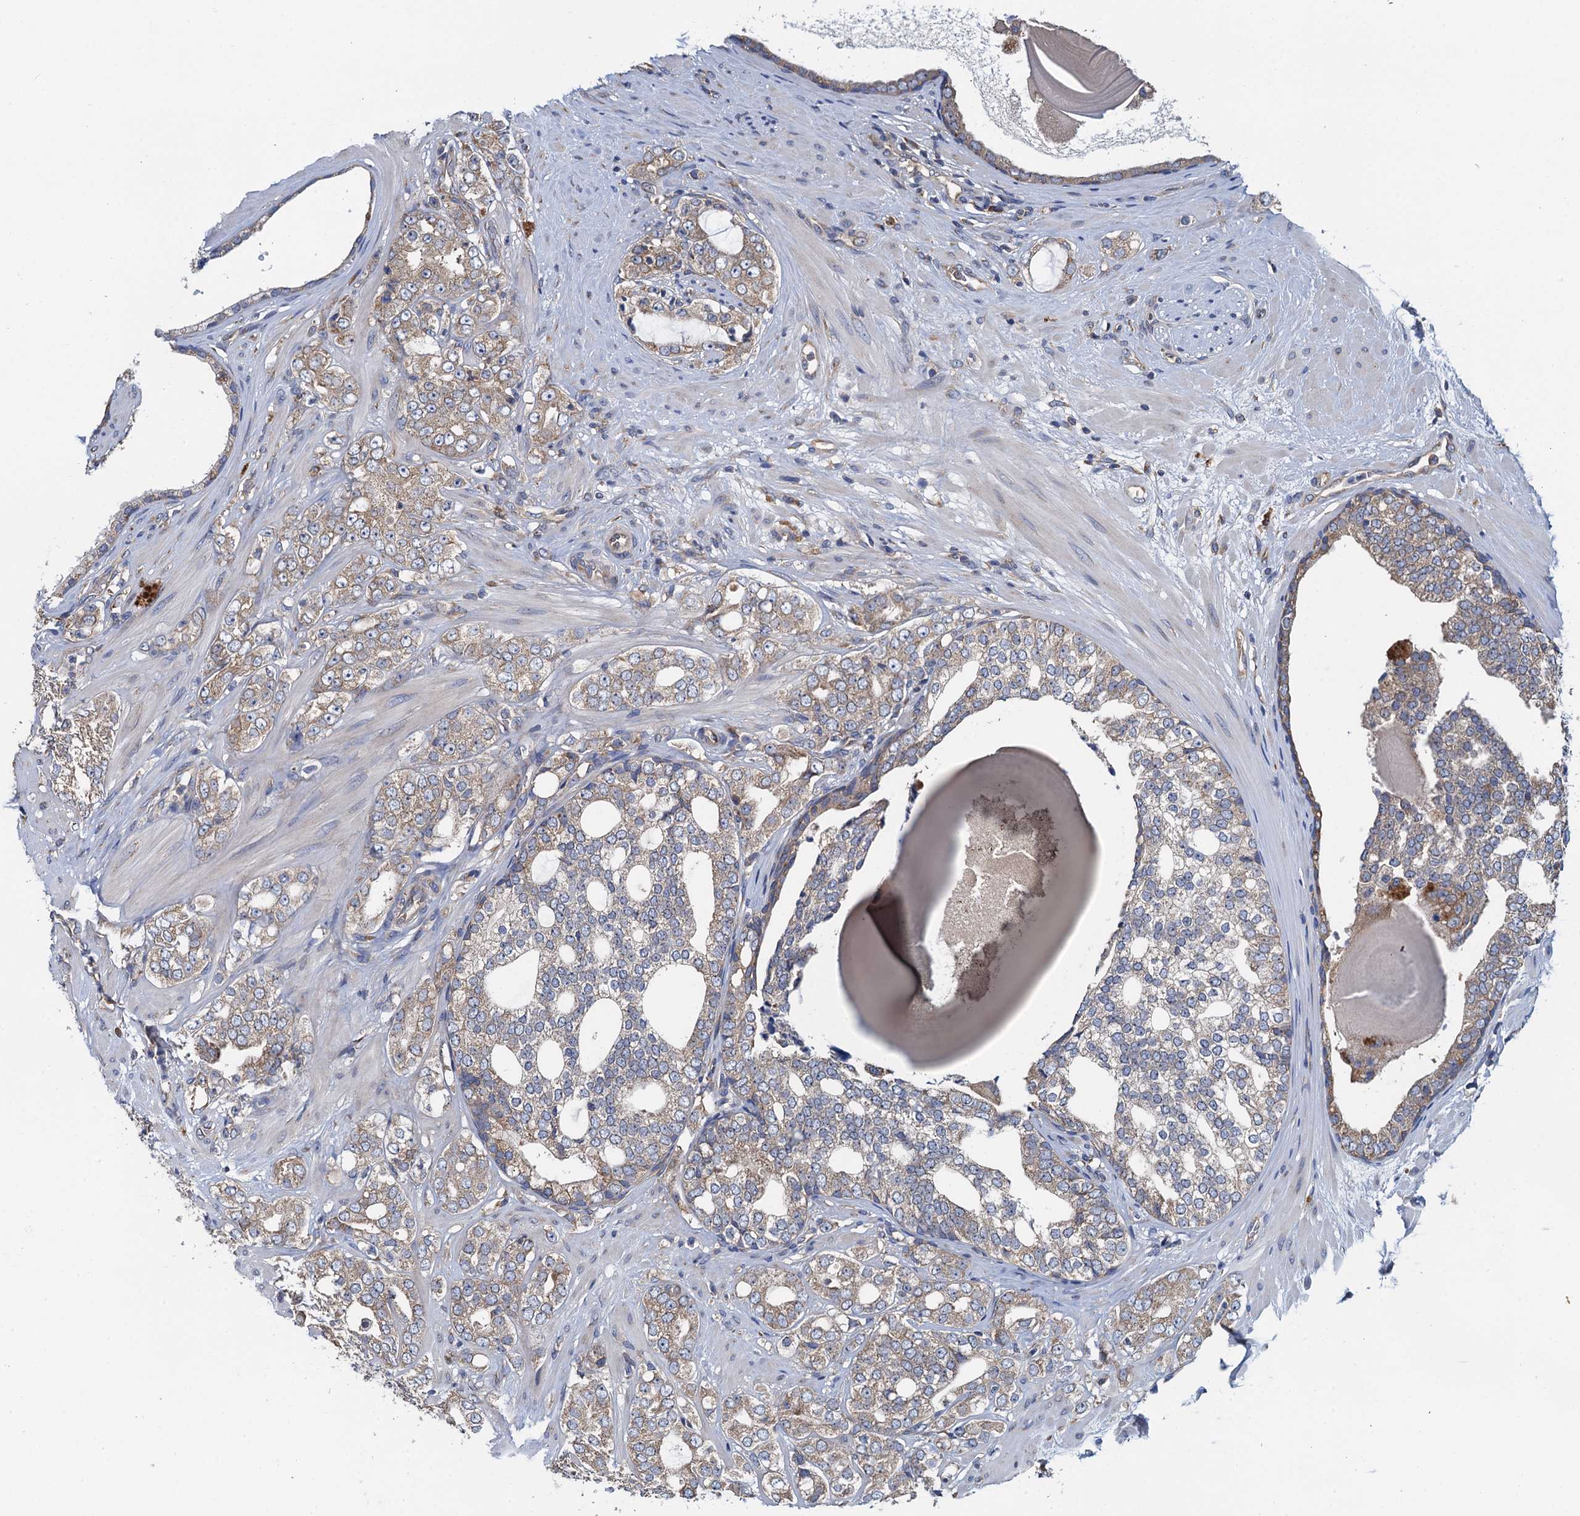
{"staining": {"intensity": "weak", "quantity": "25%-75%", "location": "cytoplasmic/membranous"}, "tissue": "prostate cancer", "cell_type": "Tumor cells", "image_type": "cancer", "snomed": [{"axis": "morphology", "description": "Adenocarcinoma, High grade"}, {"axis": "topography", "description": "Prostate"}], "caption": "High-grade adenocarcinoma (prostate) stained with immunohistochemistry exhibits weak cytoplasmic/membranous expression in about 25%-75% of tumor cells.", "gene": "ADCY9", "patient": {"sex": "male", "age": 64}}